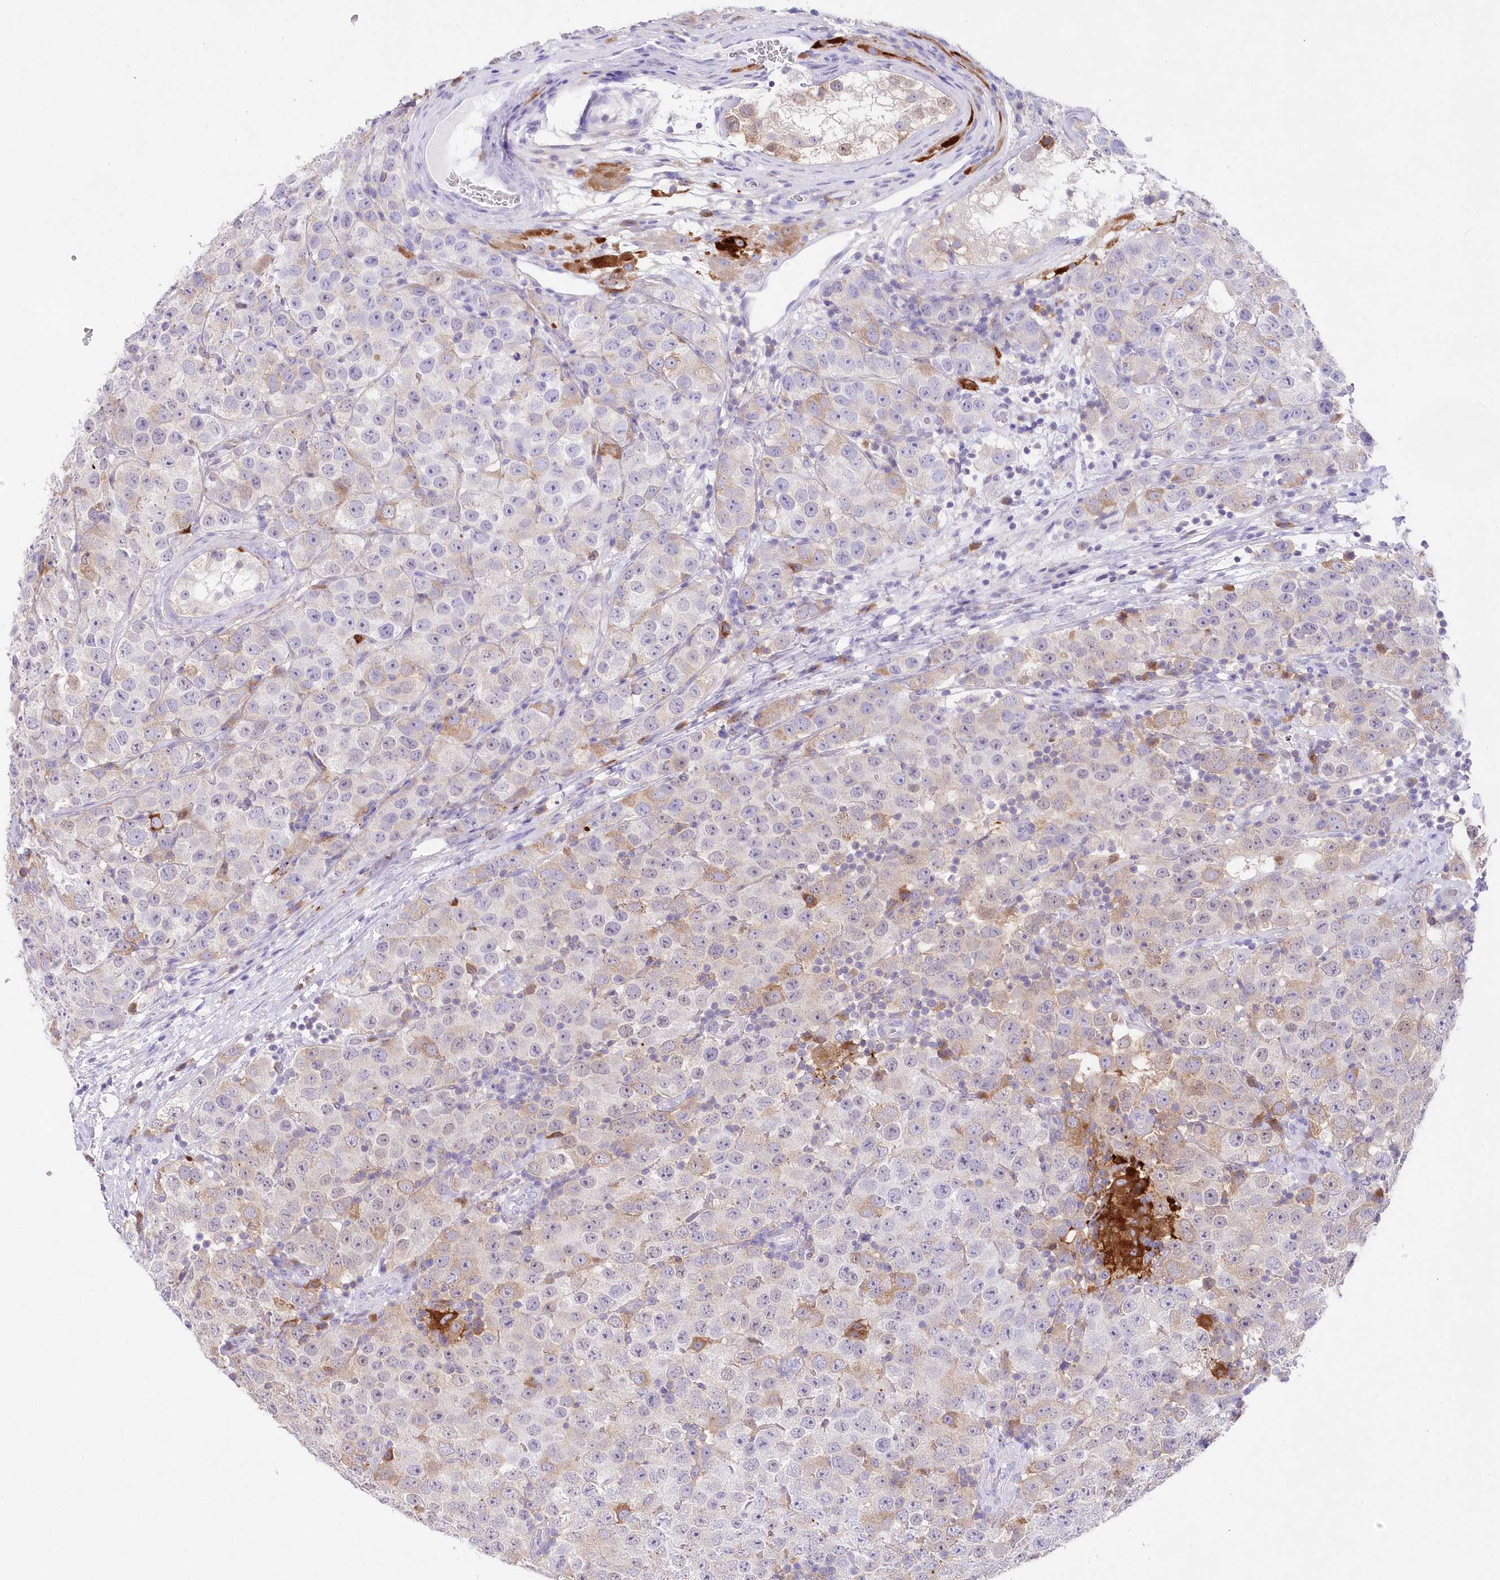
{"staining": {"intensity": "weak", "quantity": "25%-75%", "location": "cytoplasmic/membranous"}, "tissue": "testis cancer", "cell_type": "Tumor cells", "image_type": "cancer", "snomed": [{"axis": "morphology", "description": "Seminoma, NOS"}, {"axis": "topography", "description": "Testis"}], "caption": "The histopathology image demonstrates staining of testis cancer, revealing weak cytoplasmic/membranous protein positivity (brown color) within tumor cells.", "gene": "DNAJC19", "patient": {"sex": "male", "age": 28}}